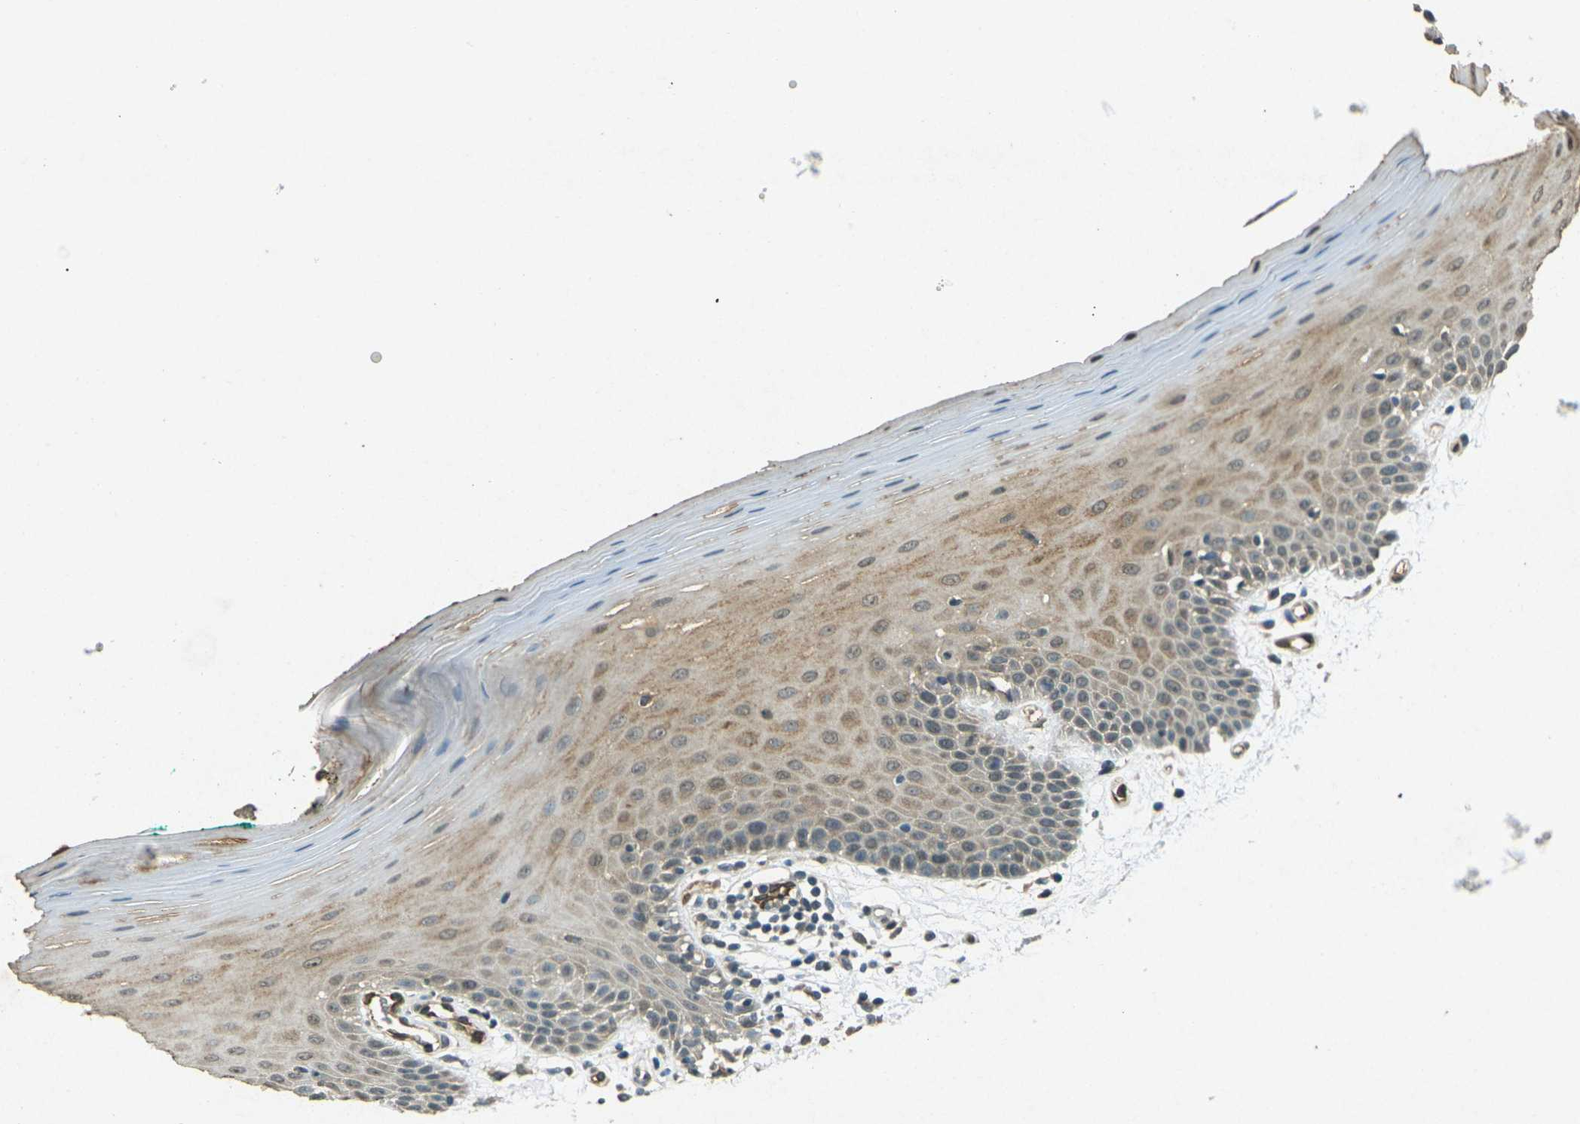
{"staining": {"intensity": "moderate", "quantity": ">75%", "location": "cytoplasmic/membranous"}, "tissue": "oral mucosa", "cell_type": "Squamous epithelial cells", "image_type": "normal", "snomed": [{"axis": "morphology", "description": "Normal tissue, NOS"}, {"axis": "topography", "description": "Skeletal muscle"}, {"axis": "topography", "description": "Oral tissue"}], "caption": "Protein staining by immunohistochemistry (IHC) displays moderate cytoplasmic/membranous staining in about >75% of squamous epithelial cells in unremarkable oral mucosa. The protein of interest is shown in brown color, while the nuclei are stained blue.", "gene": "PDE2A", "patient": {"sex": "male", "age": 58}}